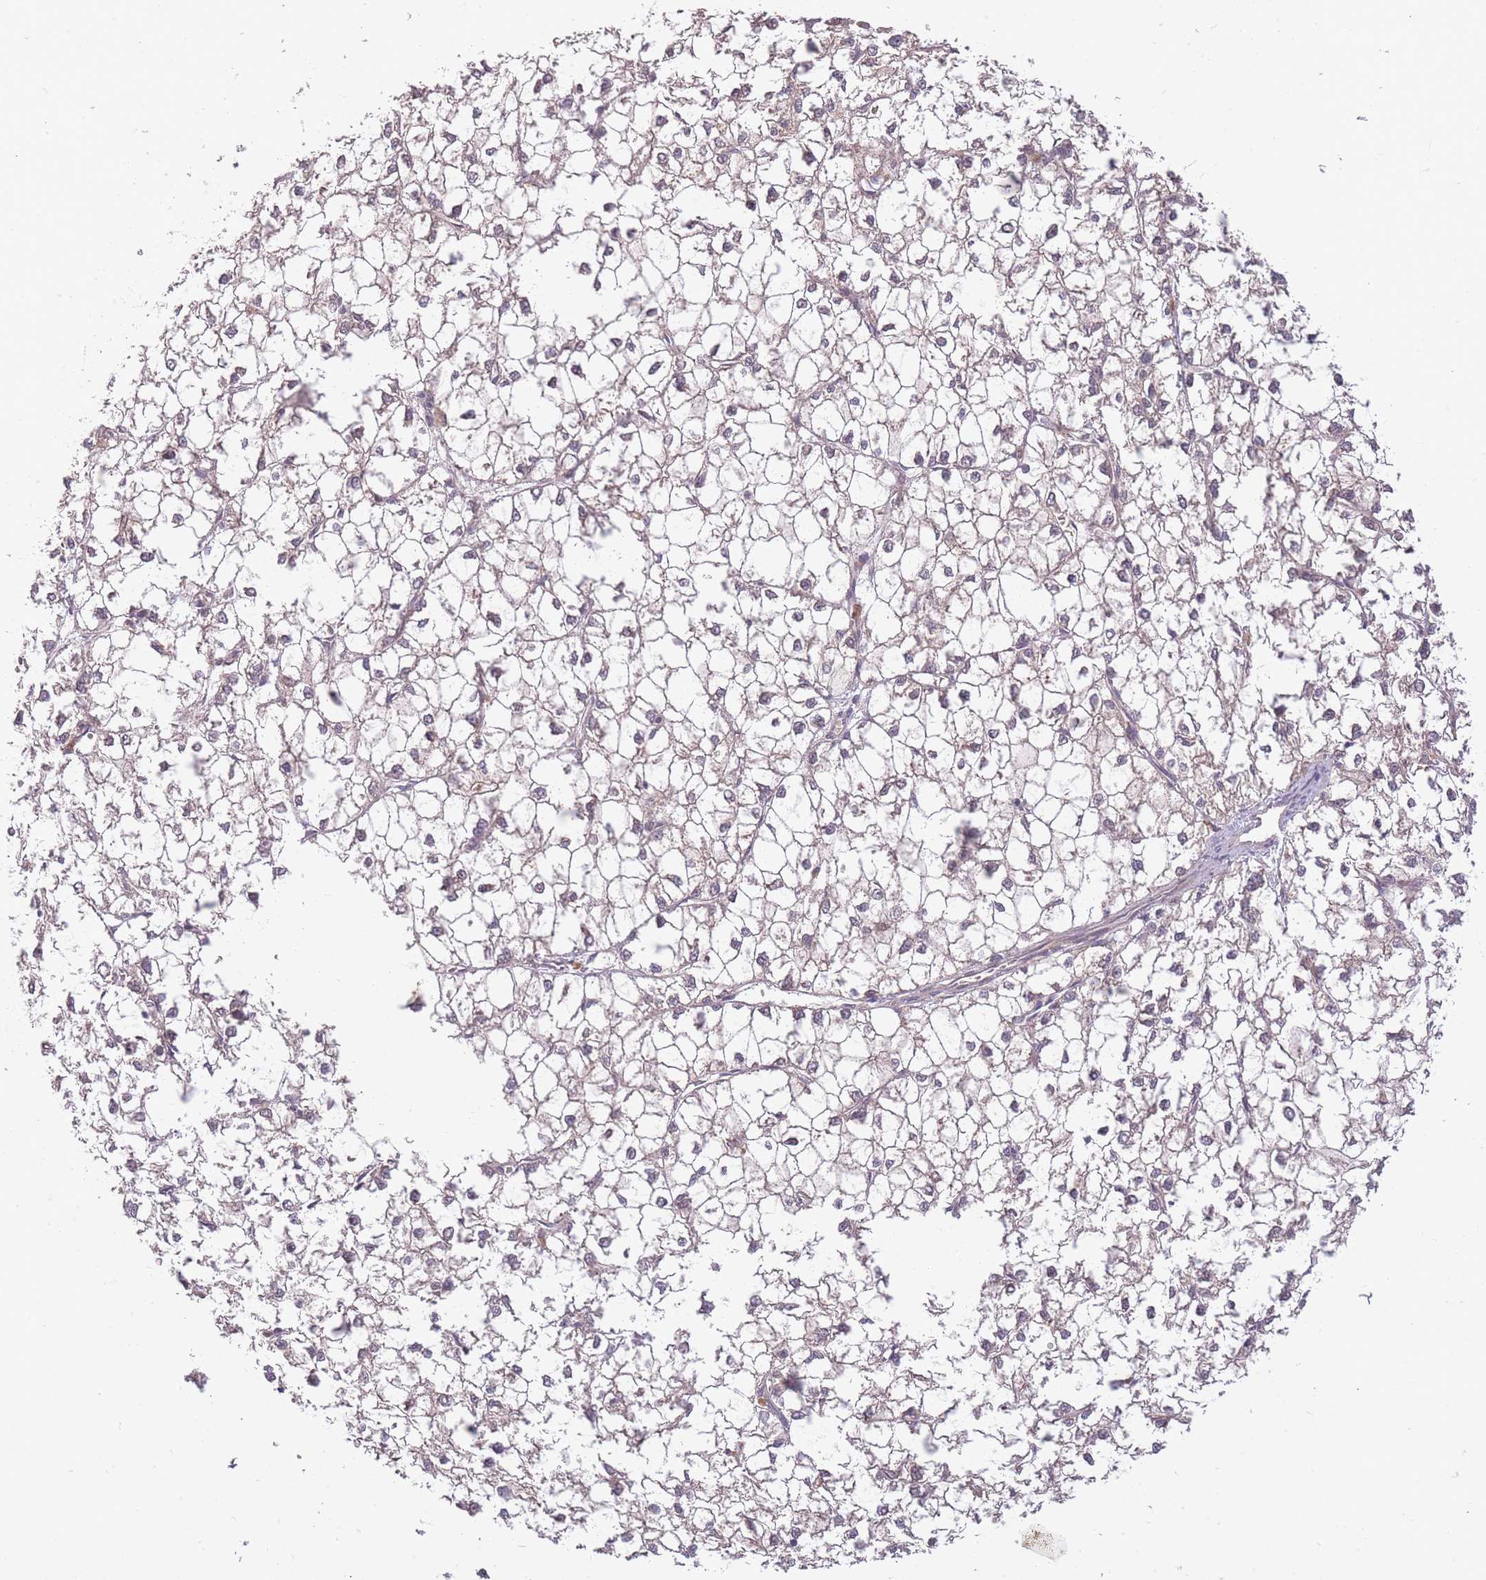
{"staining": {"intensity": "negative", "quantity": "none", "location": "none"}, "tissue": "liver cancer", "cell_type": "Tumor cells", "image_type": "cancer", "snomed": [{"axis": "morphology", "description": "Carcinoma, Hepatocellular, NOS"}, {"axis": "topography", "description": "Liver"}], "caption": "DAB immunohistochemical staining of liver hepatocellular carcinoma demonstrates no significant positivity in tumor cells.", "gene": "SMC6", "patient": {"sex": "female", "age": 43}}